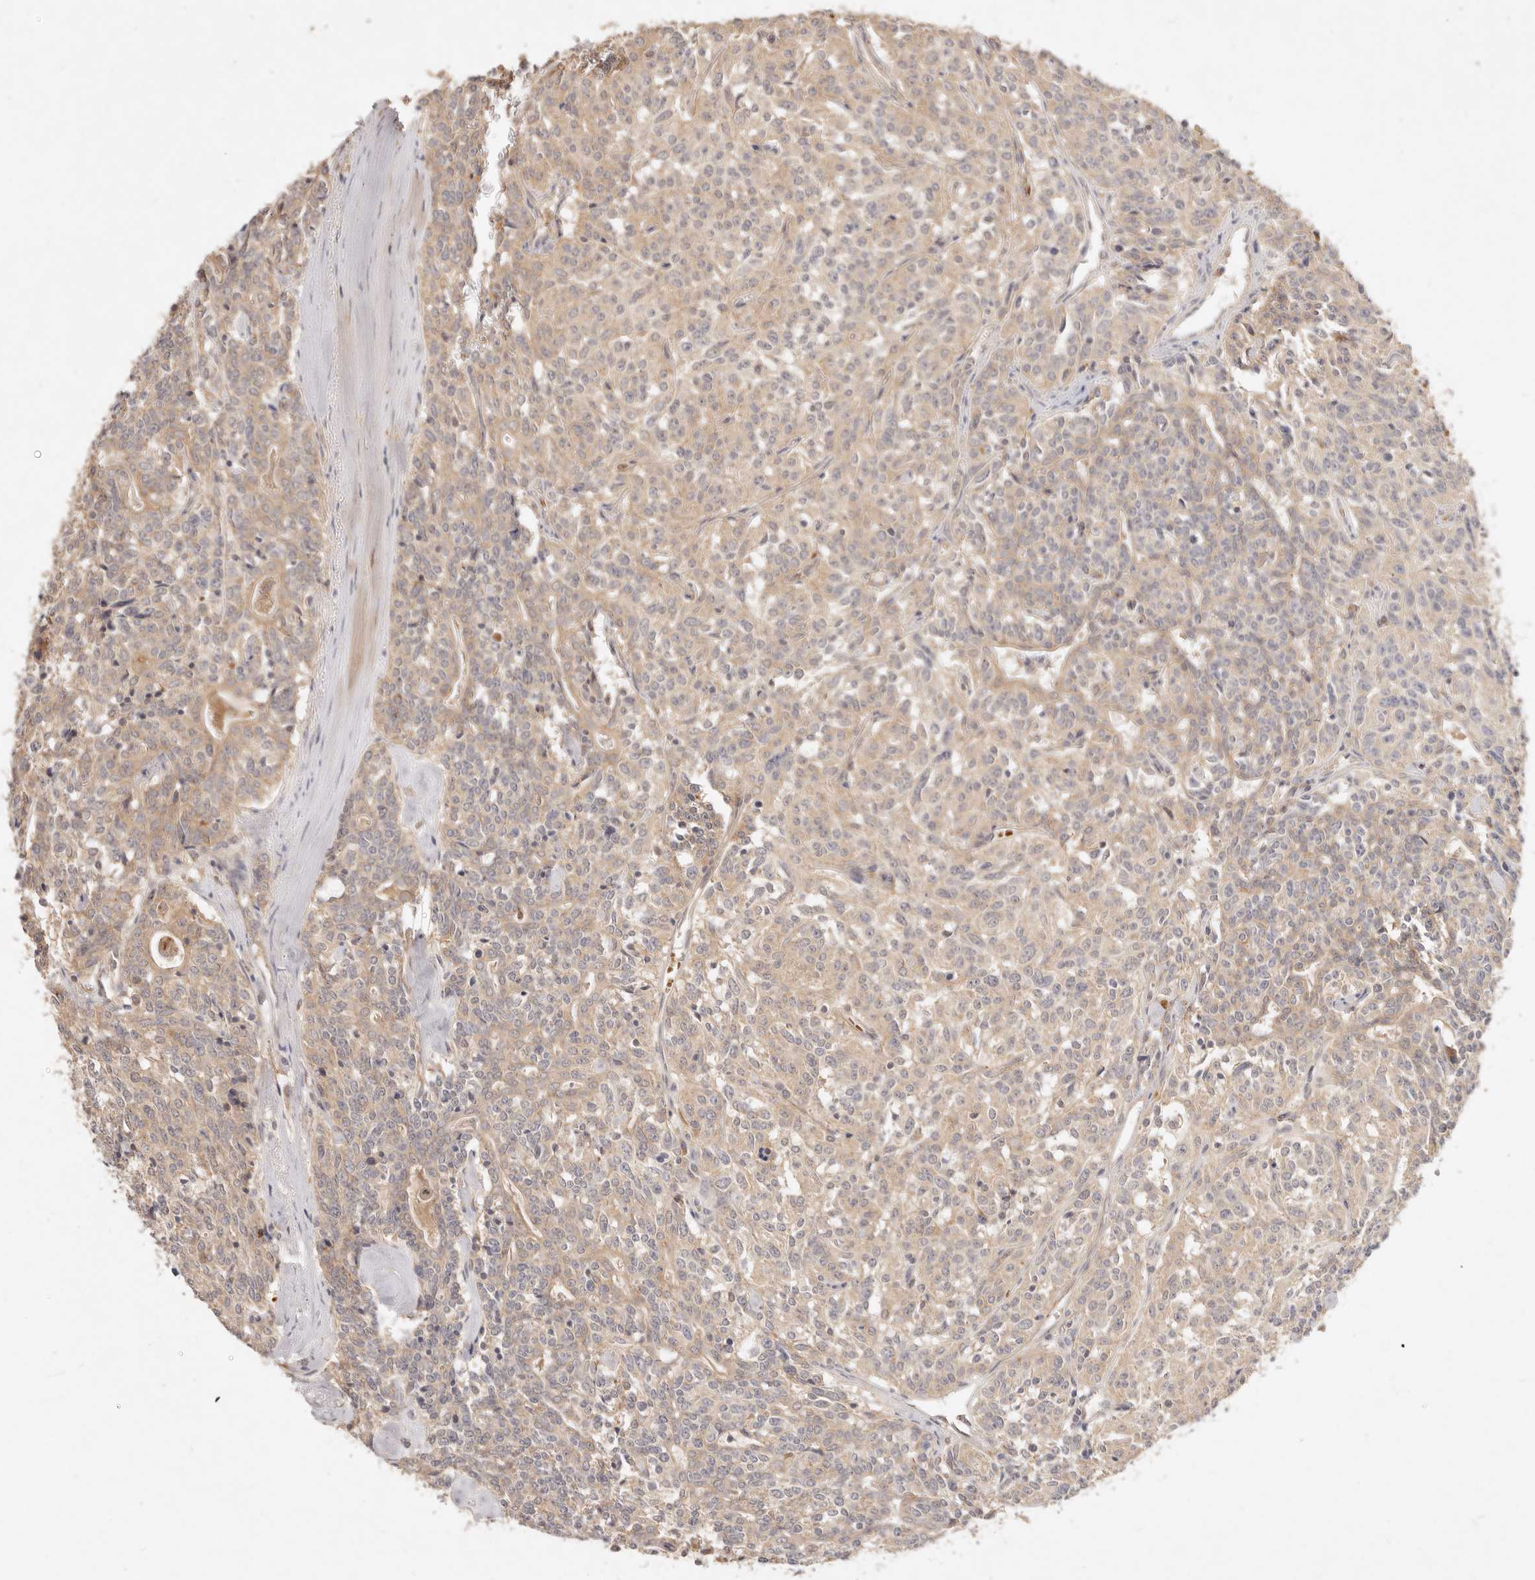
{"staining": {"intensity": "weak", "quantity": "25%-75%", "location": "cytoplasmic/membranous"}, "tissue": "carcinoid", "cell_type": "Tumor cells", "image_type": "cancer", "snomed": [{"axis": "morphology", "description": "Carcinoid, malignant, NOS"}, {"axis": "topography", "description": "Lung"}], "caption": "Brown immunohistochemical staining in human carcinoid displays weak cytoplasmic/membranous positivity in approximately 25%-75% of tumor cells. Immunohistochemistry (ihc) stains the protein of interest in brown and the nuclei are stained blue.", "gene": "FREM2", "patient": {"sex": "female", "age": 46}}